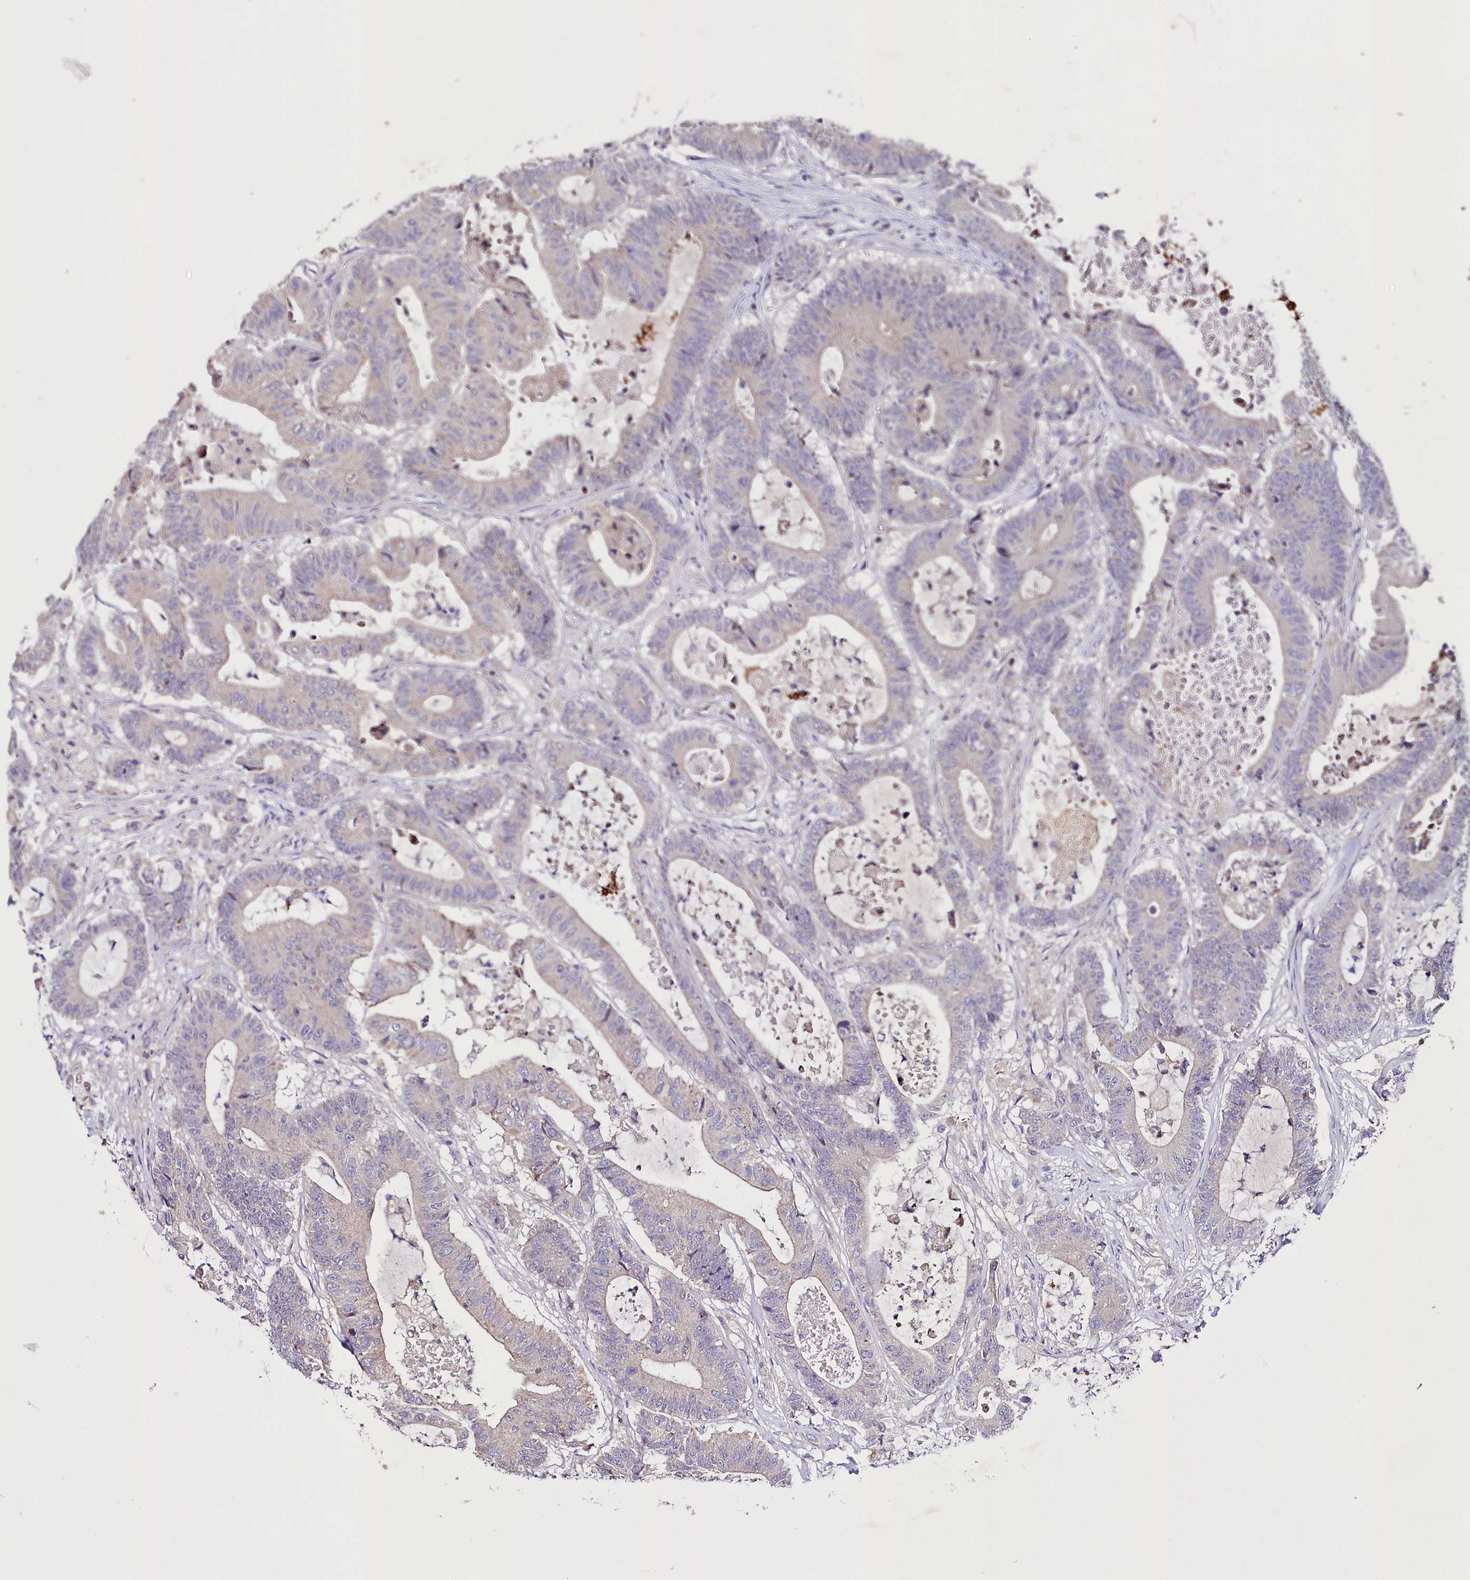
{"staining": {"intensity": "negative", "quantity": "none", "location": "none"}, "tissue": "colorectal cancer", "cell_type": "Tumor cells", "image_type": "cancer", "snomed": [{"axis": "morphology", "description": "Adenocarcinoma, NOS"}, {"axis": "topography", "description": "Colon"}], "caption": "There is no significant staining in tumor cells of adenocarcinoma (colorectal).", "gene": "ZNF45", "patient": {"sex": "female", "age": 84}}